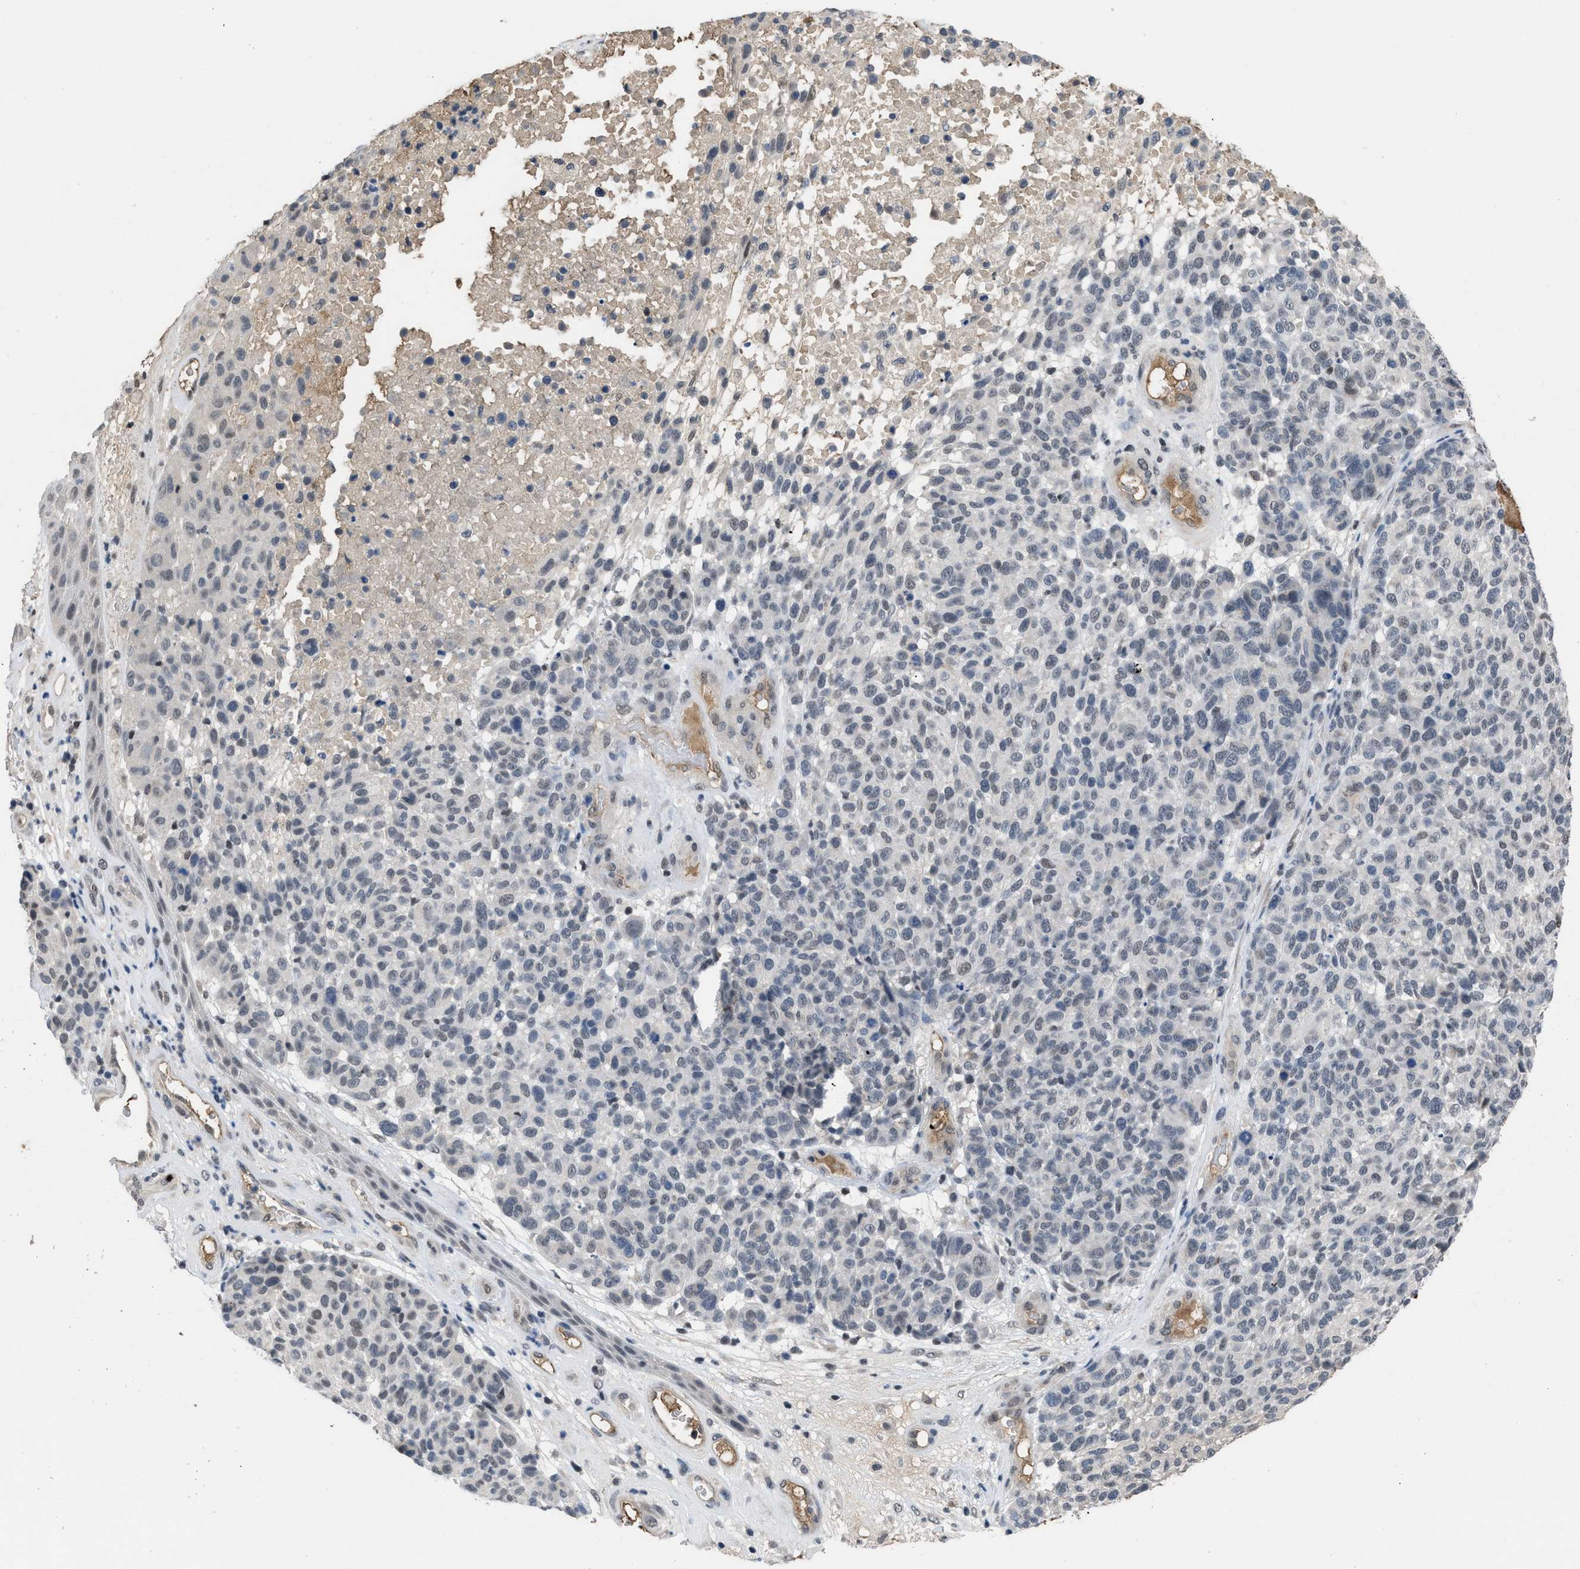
{"staining": {"intensity": "weak", "quantity": "25%-75%", "location": "nuclear"}, "tissue": "melanoma", "cell_type": "Tumor cells", "image_type": "cancer", "snomed": [{"axis": "morphology", "description": "Malignant melanoma, NOS"}, {"axis": "topography", "description": "Skin"}], "caption": "Immunohistochemistry (DAB) staining of human melanoma demonstrates weak nuclear protein staining in about 25%-75% of tumor cells. Immunohistochemistry stains the protein in brown and the nuclei are stained blue.", "gene": "TERF2IP", "patient": {"sex": "male", "age": 59}}